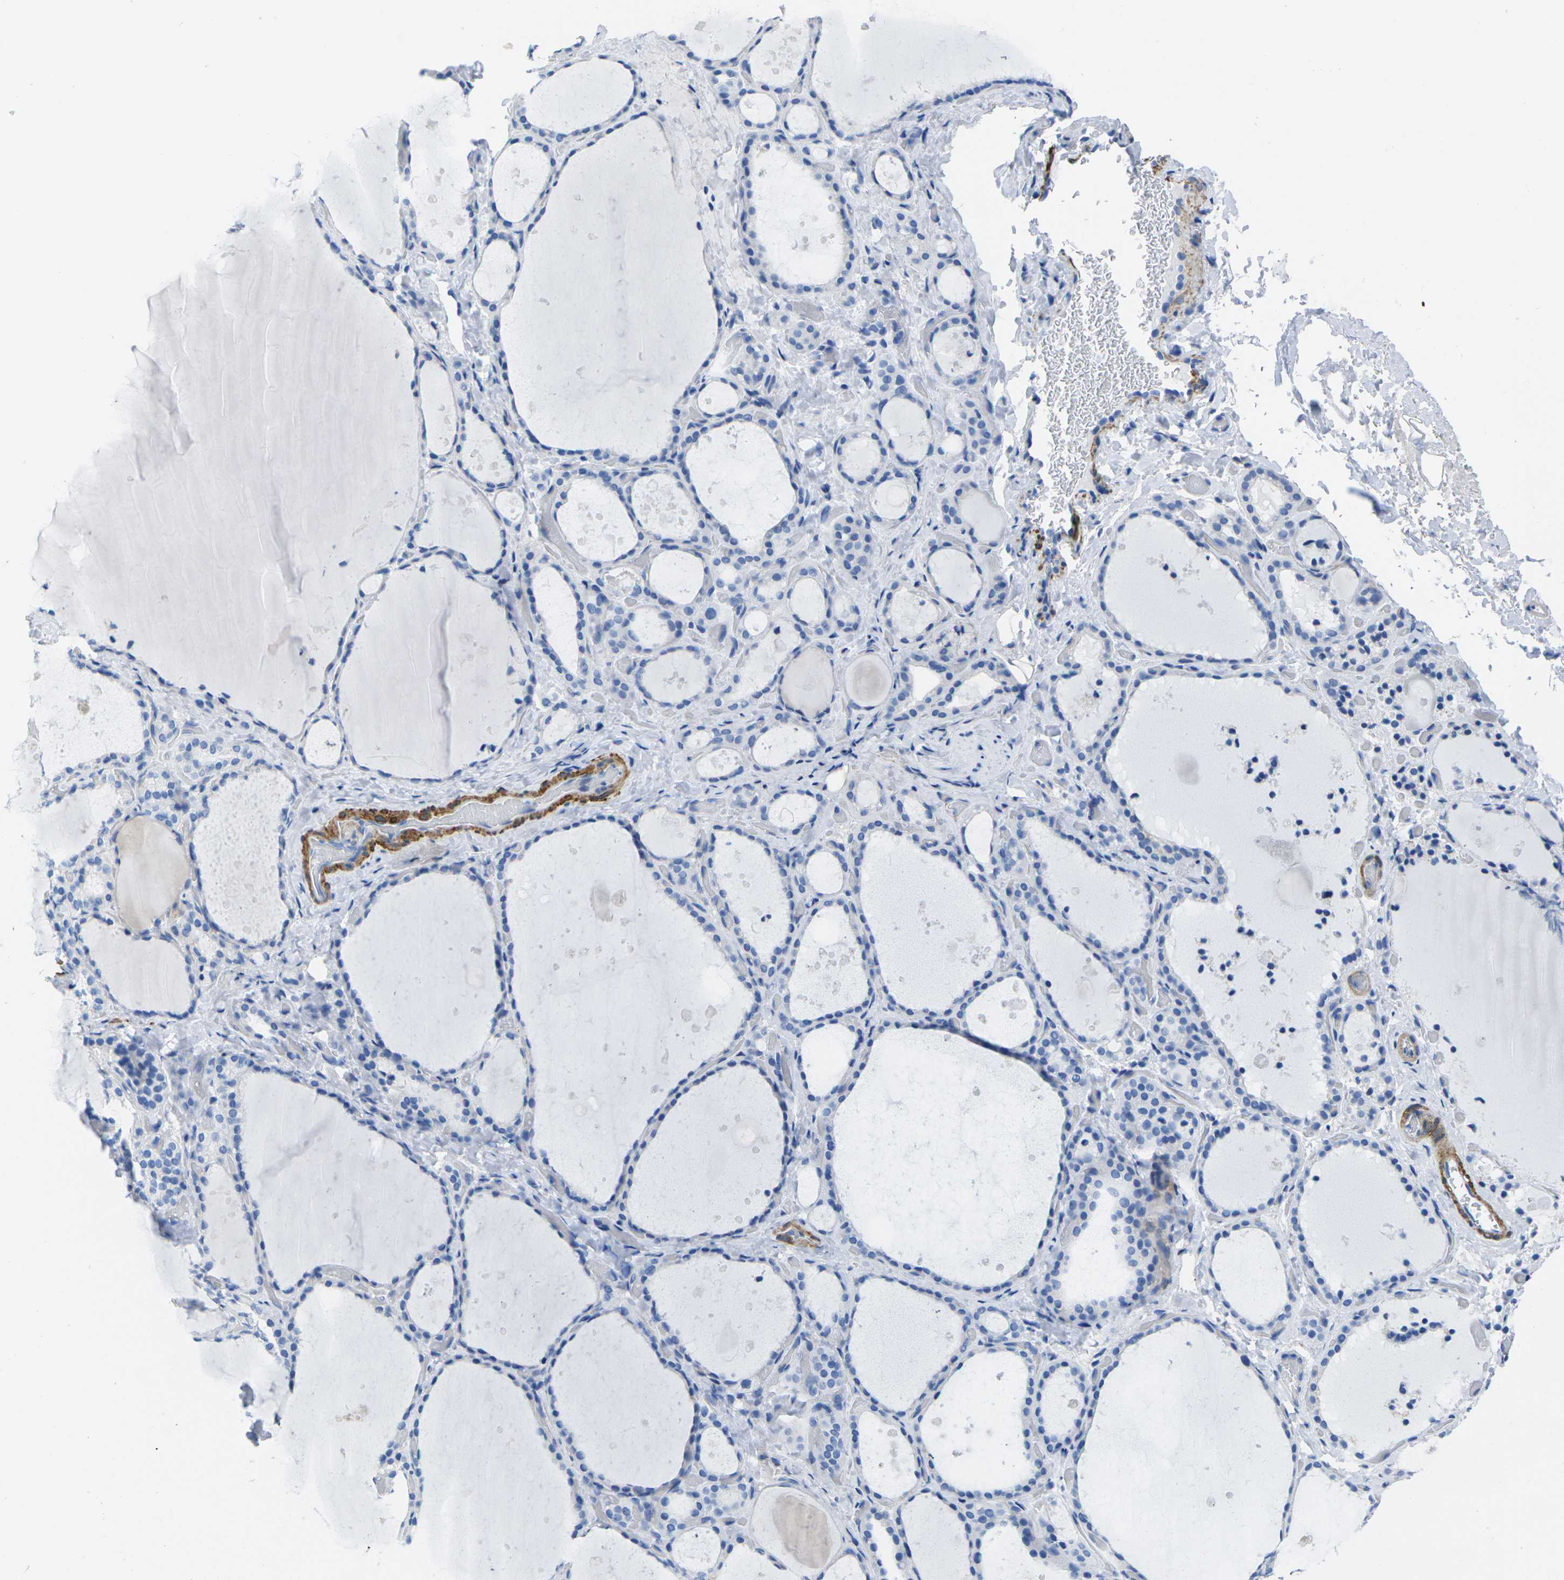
{"staining": {"intensity": "negative", "quantity": "none", "location": "none"}, "tissue": "thyroid gland", "cell_type": "Glandular cells", "image_type": "normal", "snomed": [{"axis": "morphology", "description": "Normal tissue, NOS"}, {"axis": "topography", "description": "Thyroid gland"}], "caption": "There is no significant expression in glandular cells of thyroid gland. (DAB (3,3'-diaminobenzidine) immunohistochemistry visualized using brightfield microscopy, high magnification).", "gene": "CNN1", "patient": {"sex": "female", "age": 44}}